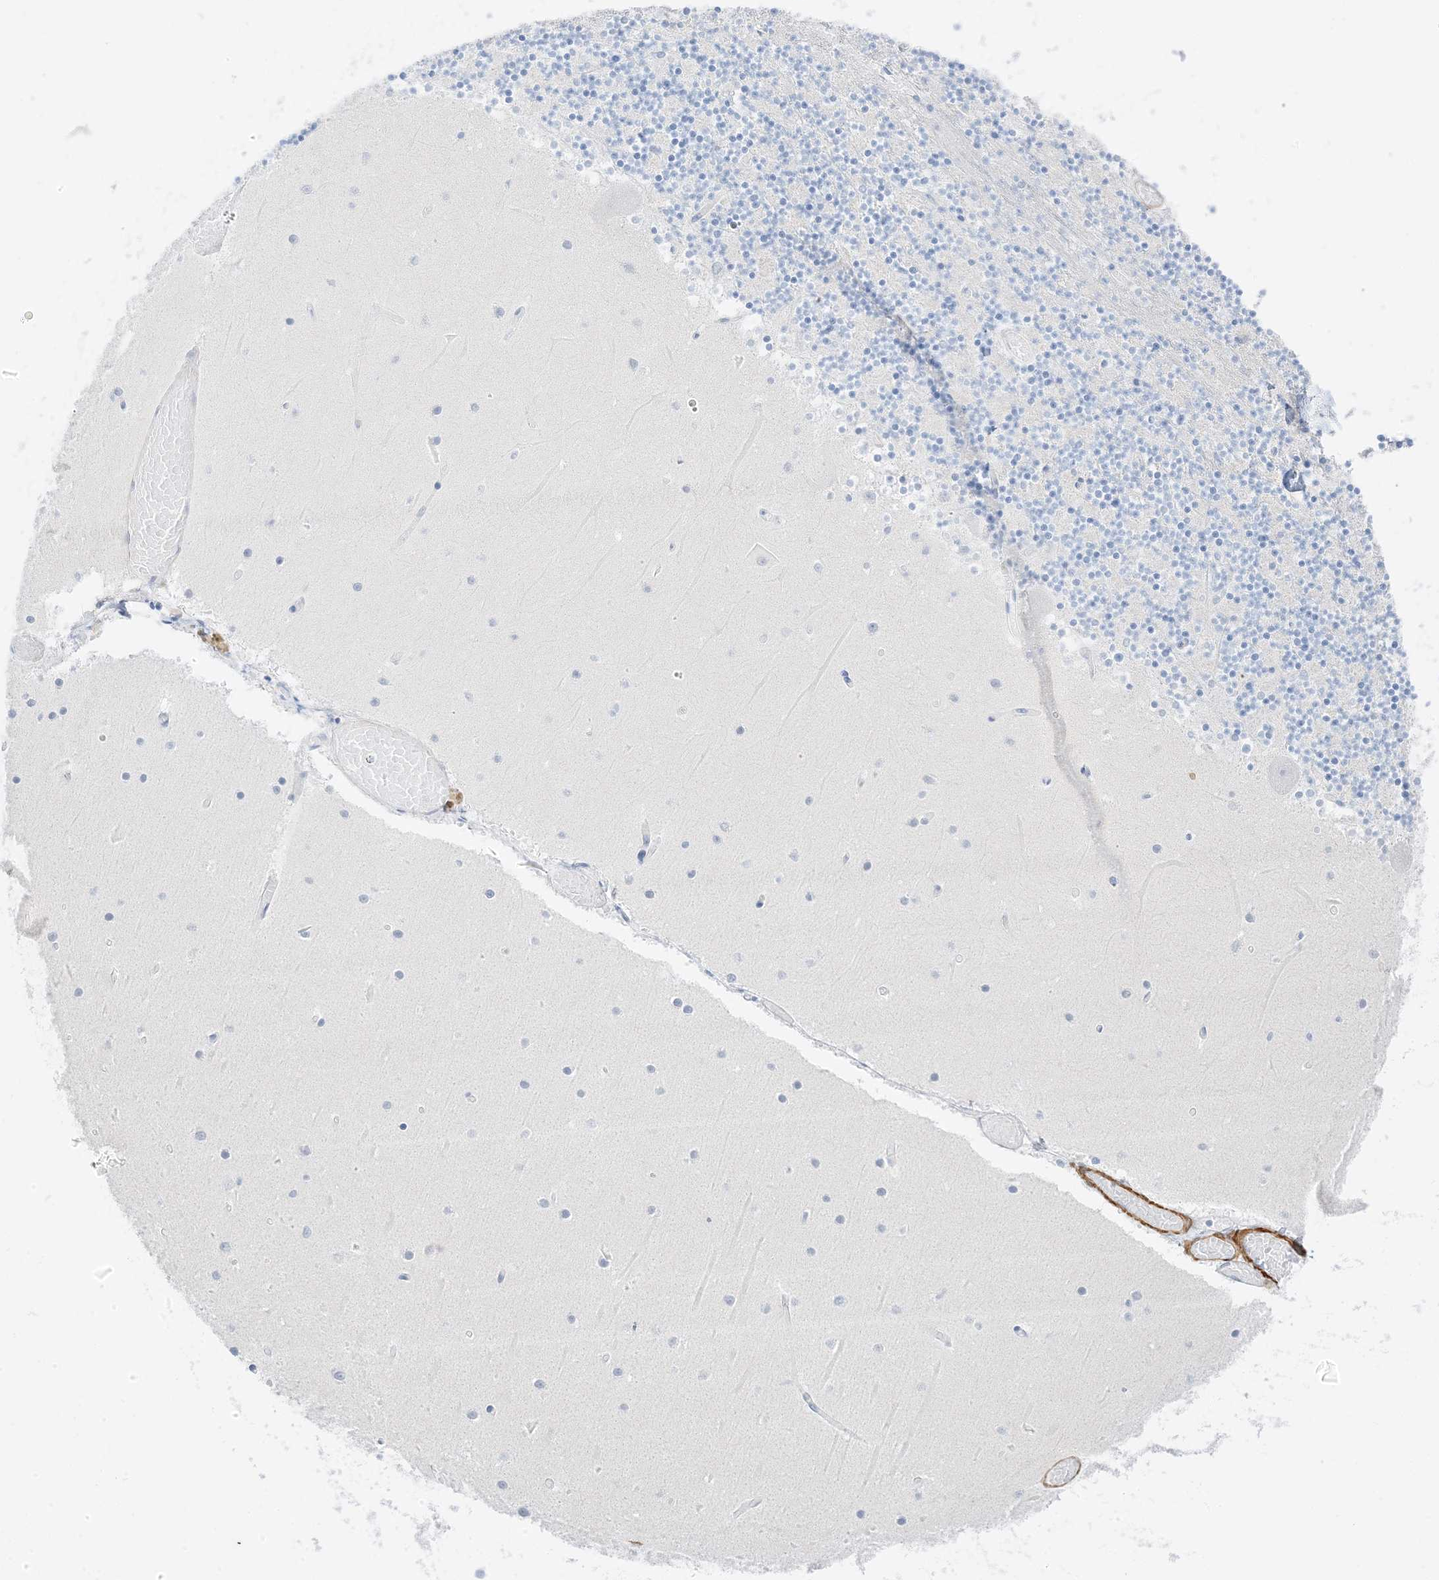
{"staining": {"intensity": "negative", "quantity": "none", "location": "none"}, "tissue": "cerebellum", "cell_type": "Cells in granular layer", "image_type": "normal", "snomed": [{"axis": "morphology", "description": "Normal tissue, NOS"}, {"axis": "topography", "description": "Cerebellum"}], "caption": "Immunohistochemistry of benign cerebellum demonstrates no positivity in cells in granular layer. (Brightfield microscopy of DAB (3,3'-diaminobenzidine) immunohistochemistry at high magnification).", "gene": "SLC22A13", "patient": {"sex": "female", "age": 28}}